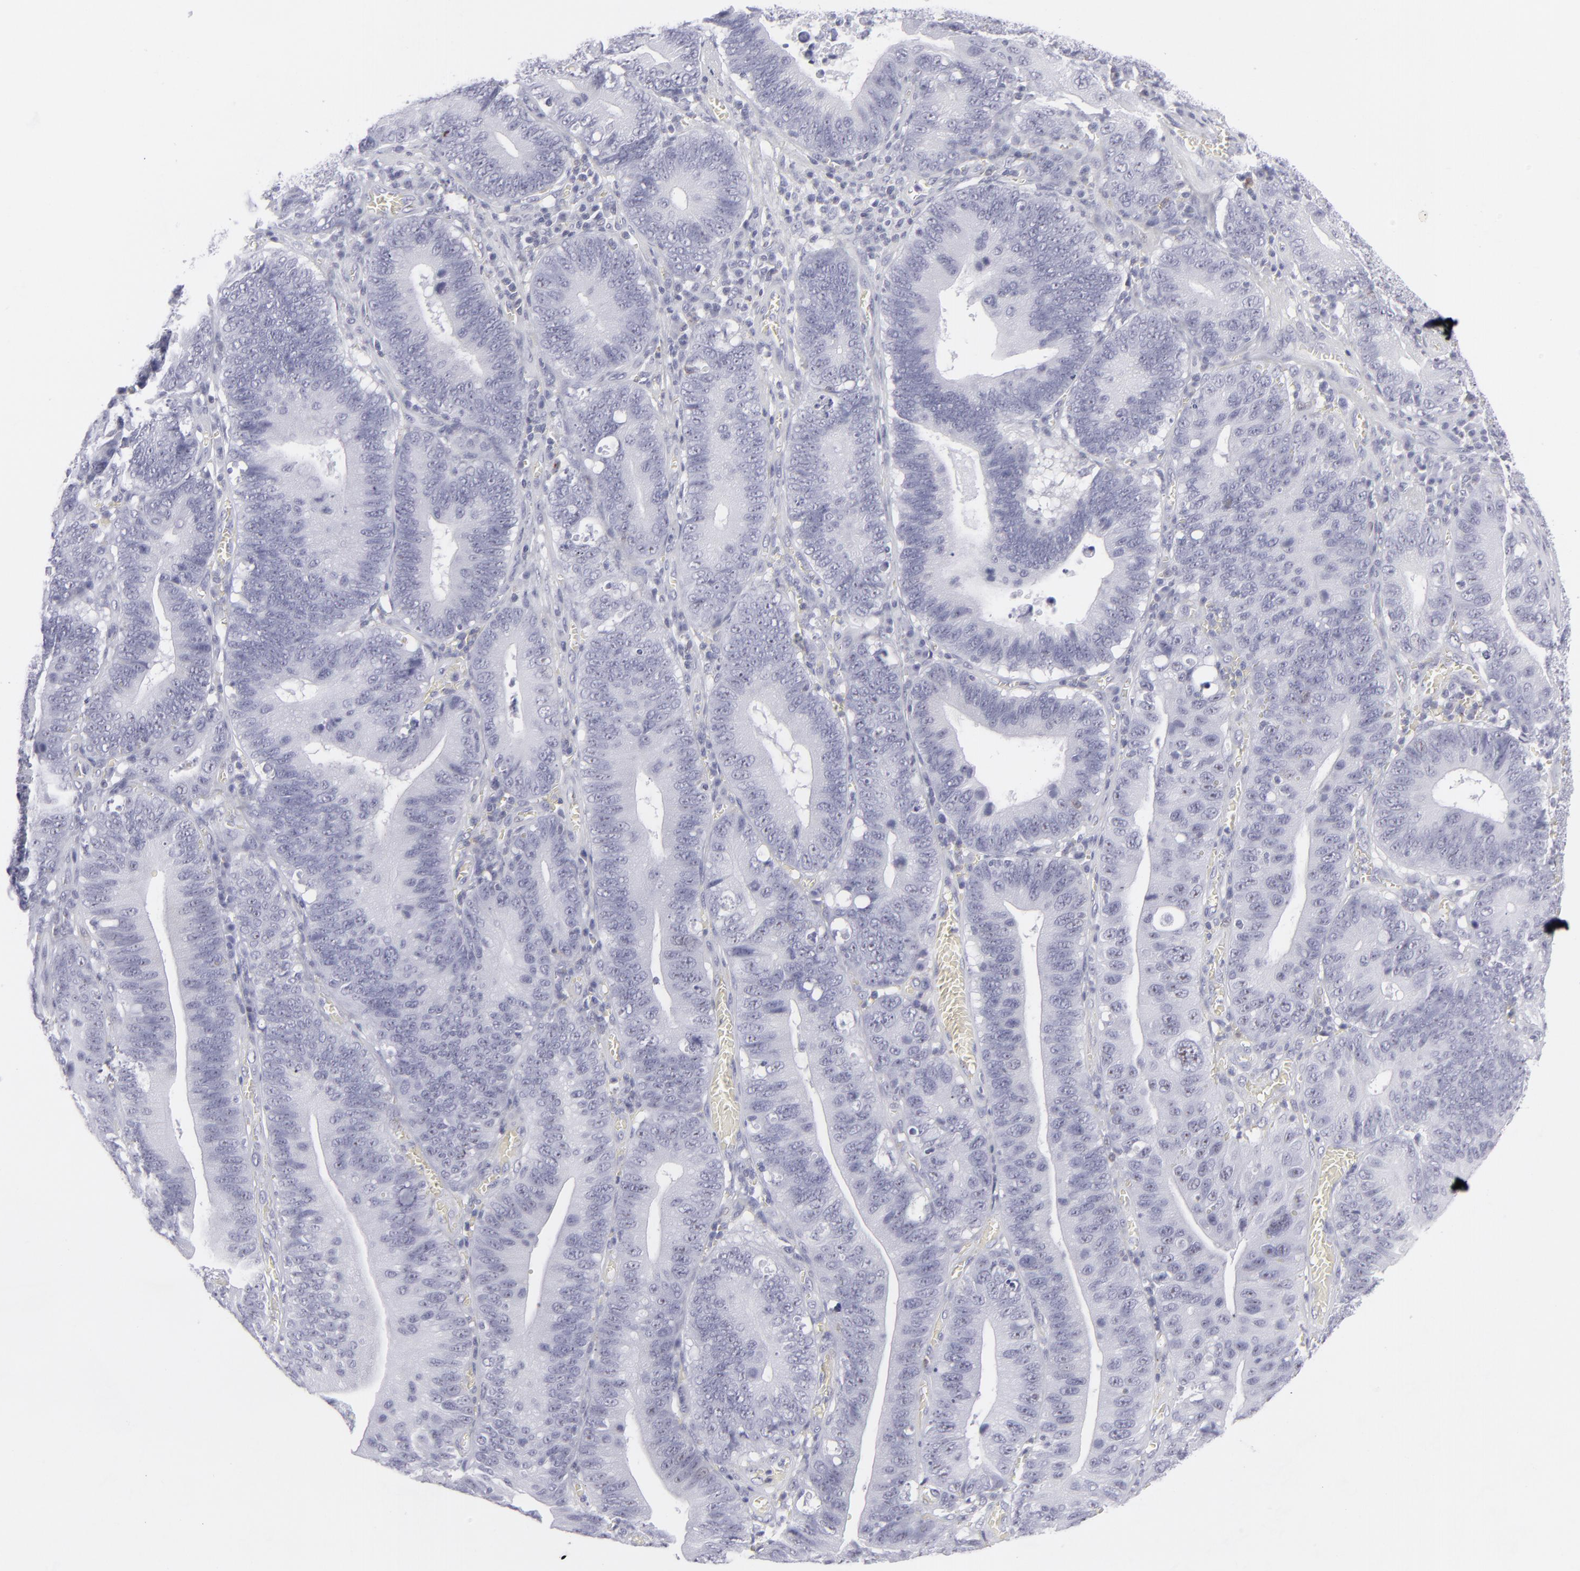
{"staining": {"intensity": "negative", "quantity": "none", "location": "none"}, "tissue": "stomach cancer", "cell_type": "Tumor cells", "image_type": "cancer", "snomed": [{"axis": "morphology", "description": "Adenocarcinoma, NOS"}, {"axis": "topography", "description": "Stomach"}, {"axis": "topography", "description": "Gastric cardia"}], "caption": "Protein analysis of adenocarcinoma (stomach) demonstrates no significant expression in tumor cells.", "gene": "CD7", "patient": {"sex": "male", "age": 59}}